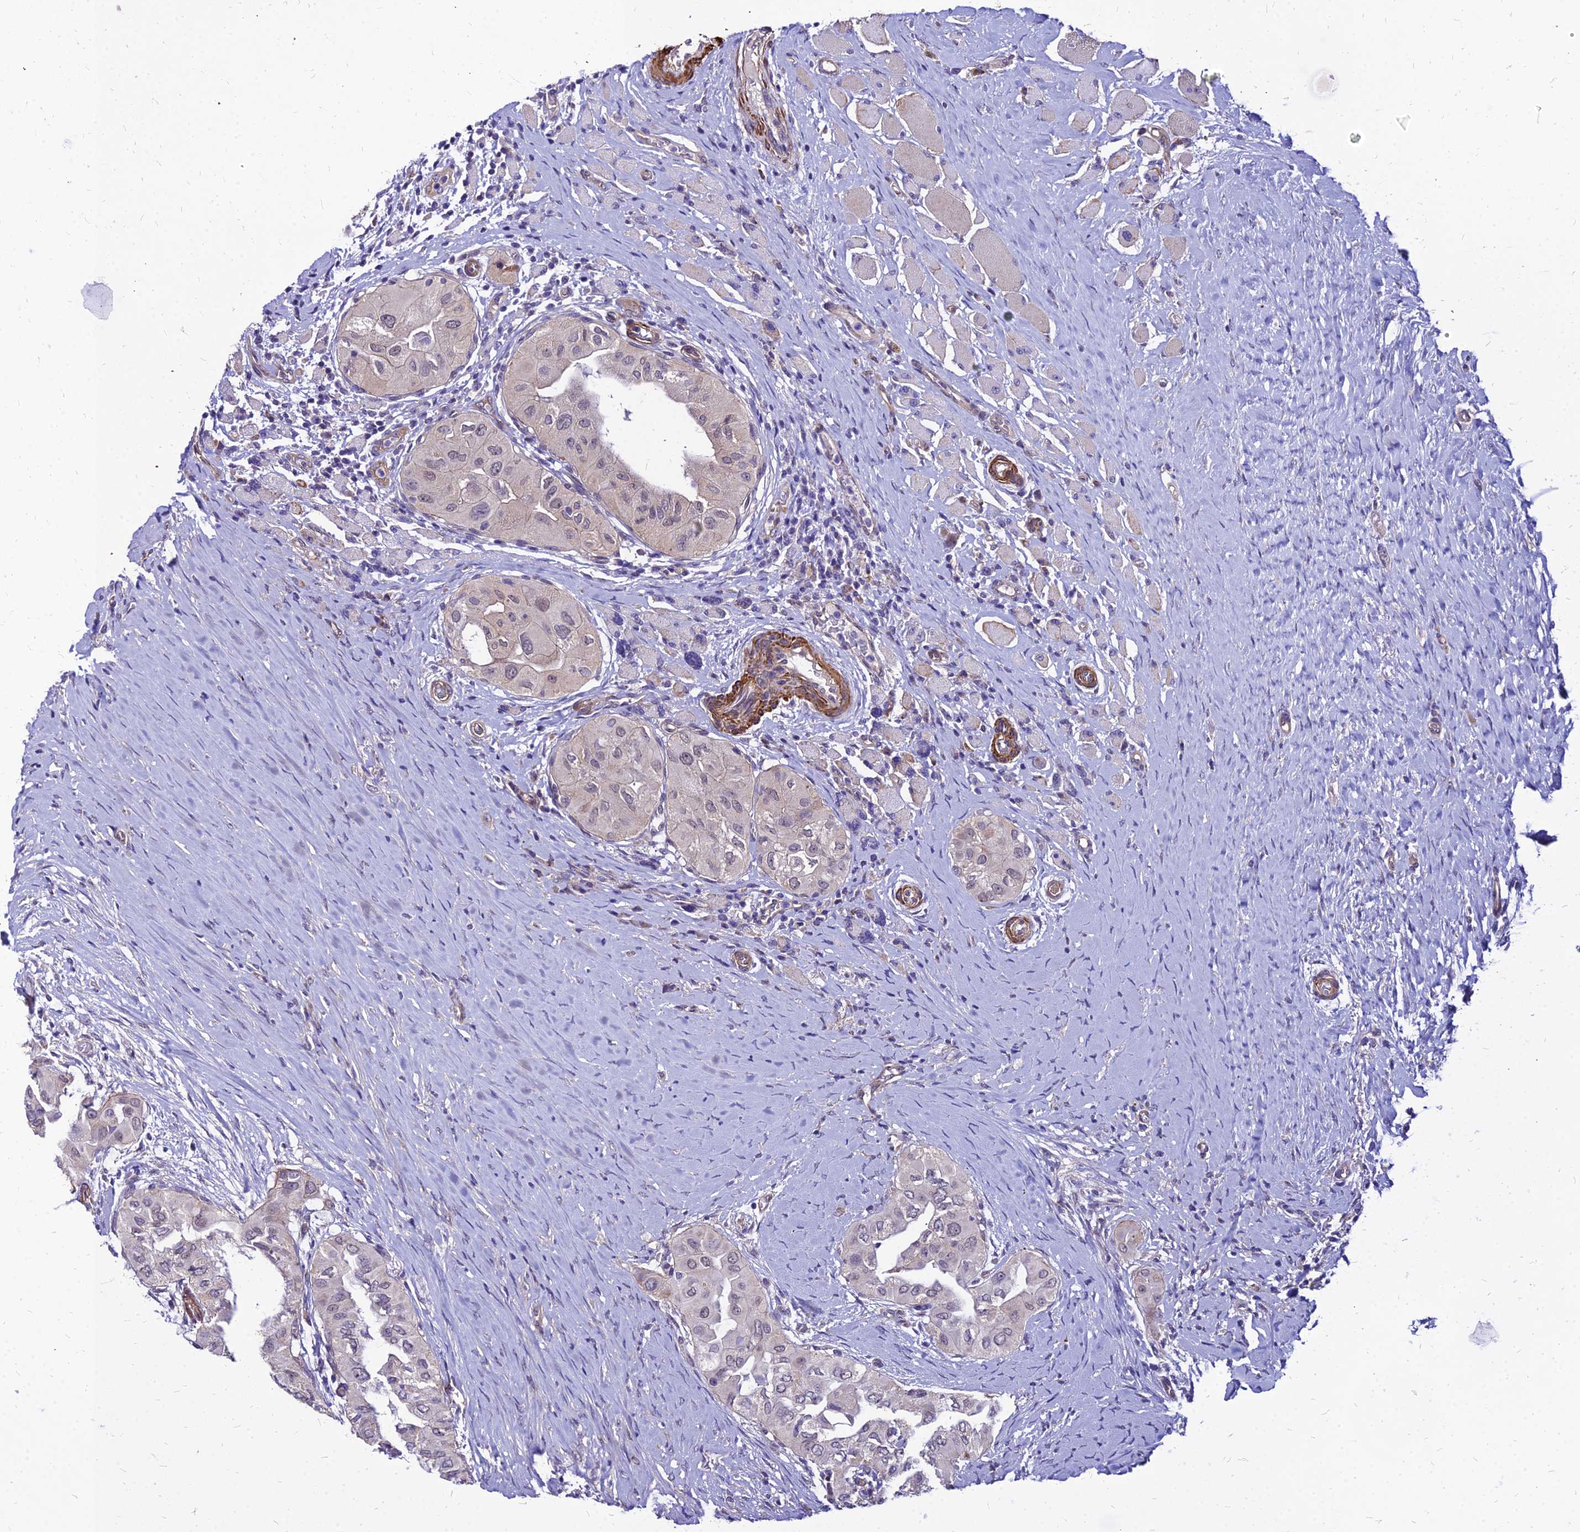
{"staining": {"intensity": "weak", "quantity": "25%-75%", "location": "nuclear"}, "tissue": "thyroid cancer", "cell_type": "Tumor cells", "image_type": "cancer", "snomed": [{"axis": "morphology", "description": "Papillary adenocarcinoma, NOS"}, {"axis": "topography", "description": "Thyroid gland"}], "caption": "Immunohistochemical staining of thyroid papillary adenocarcinoma displays low levels of weak nuclear protein positivity in approximately 25%-75% of tumor cells.", "gene": "YEATS2", "patient": {"sex": "female", "age": 59}}